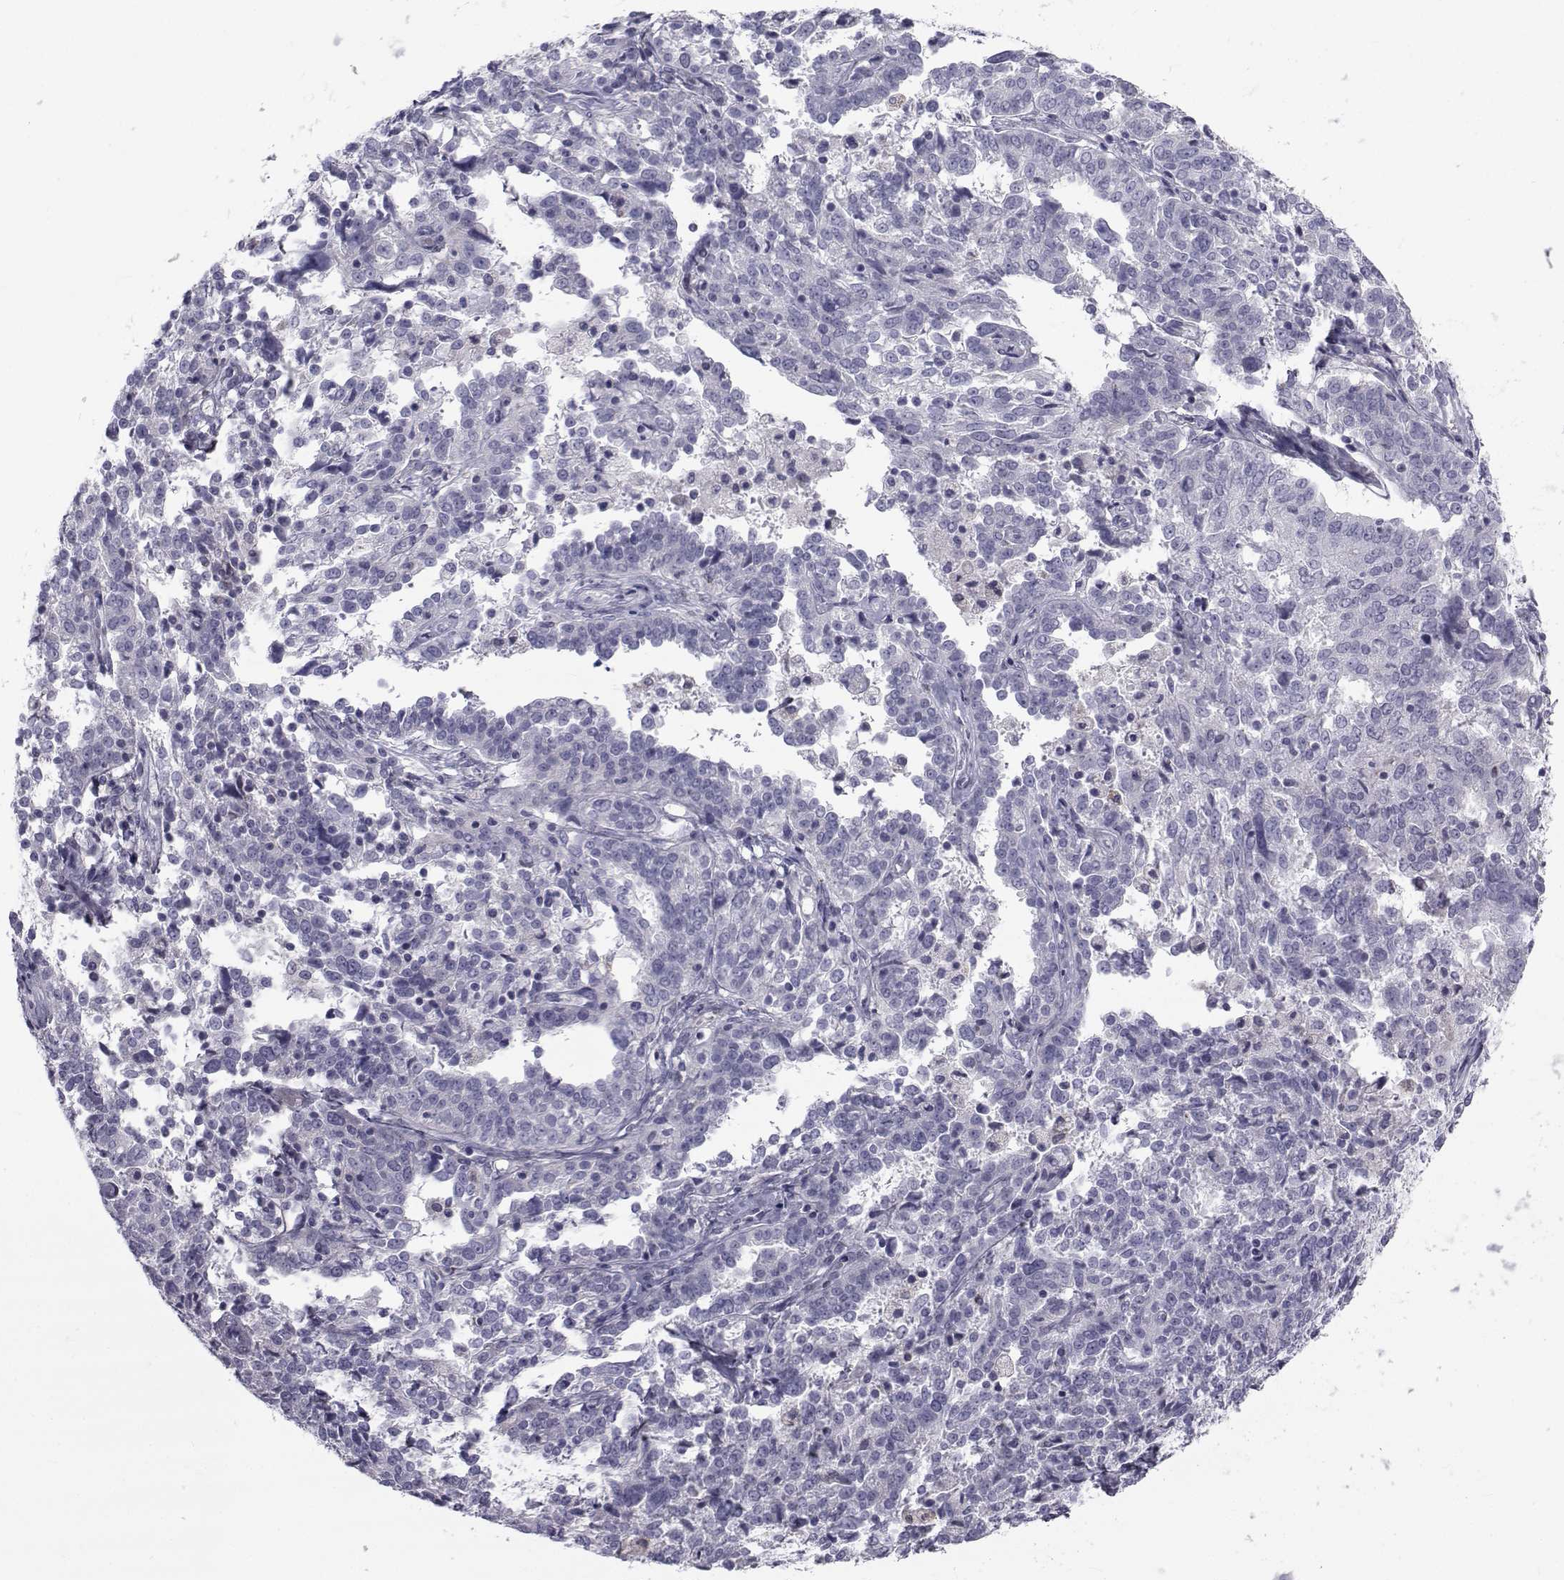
{"staining": {"intensity": "negative", "quantity": "none", "location": "none"}, "tissue": "ovarian cancer", "cell_type": "Tumor cells", "image_type": "cancer", "snomed": [{"axis": "morphology", "description": "Cystadenocarcinoma, serous, NOS"}, {"axis": "topography", "description": "Ovary"}], "caption": "This is an IHC micrograph of serous cystadenocarcinoma (ovarian). There is no expression in tumor cells.", "gene": "FDXR", "patient": {"sex": "female", "age": 67}}